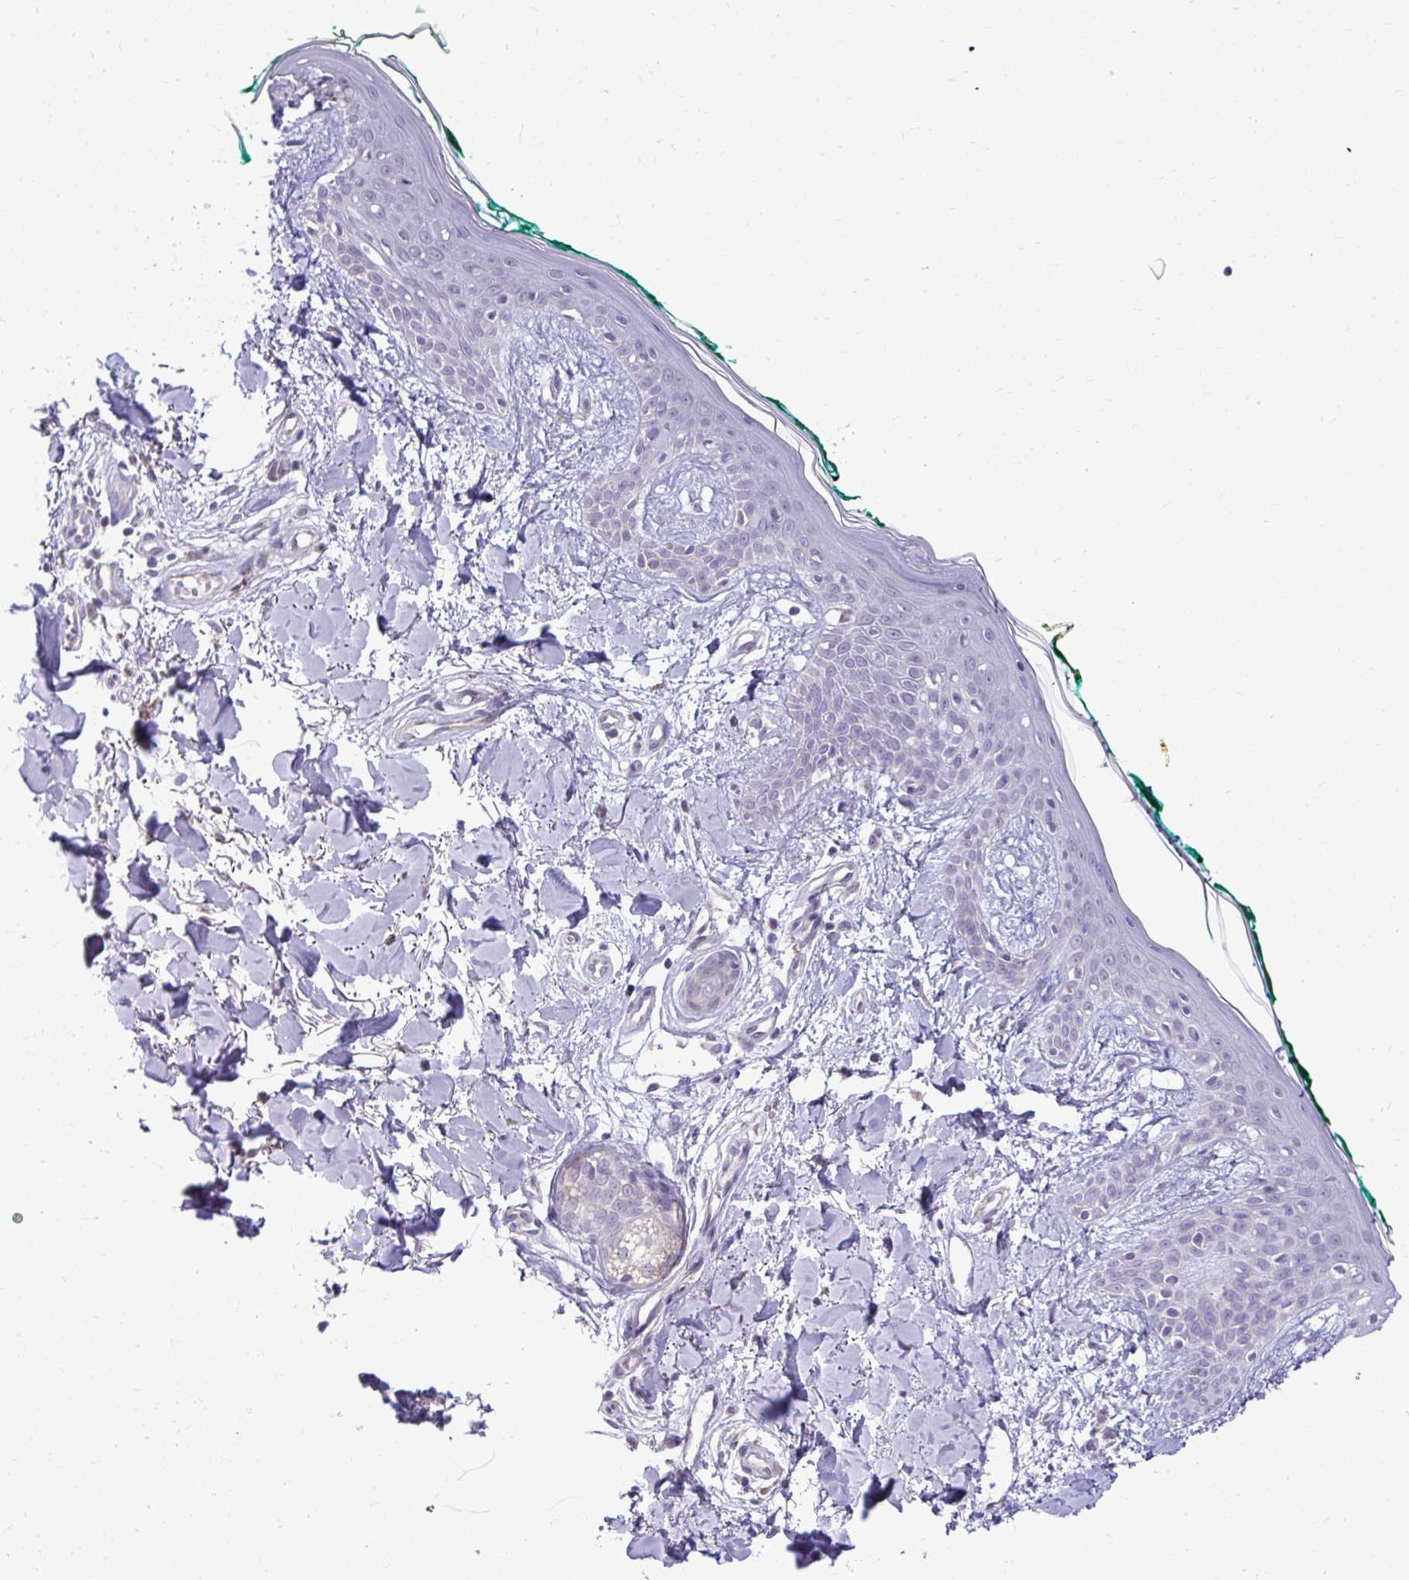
{"staining": {"intensity": "negative", "quantity": "none", "location": "none"}, "tissue": "skin", "cell_type": "Fibroblasts", "image_type": "normal", "snomed": [{"axis": "morphology", "description": "Normal tissue, NOS"}, {"axis": "topography", "description": "Skin"}], "caption": "A photomicrograph of human skin is negative for staining in fibroblasts. The staining is performed using DAB (3,3'-diaminobenzidine) brown chromogen with nuclei counter-stained in using hematoxylin.", "gene": "NPPA", "patient": {"sex": "female", "age": 34}}